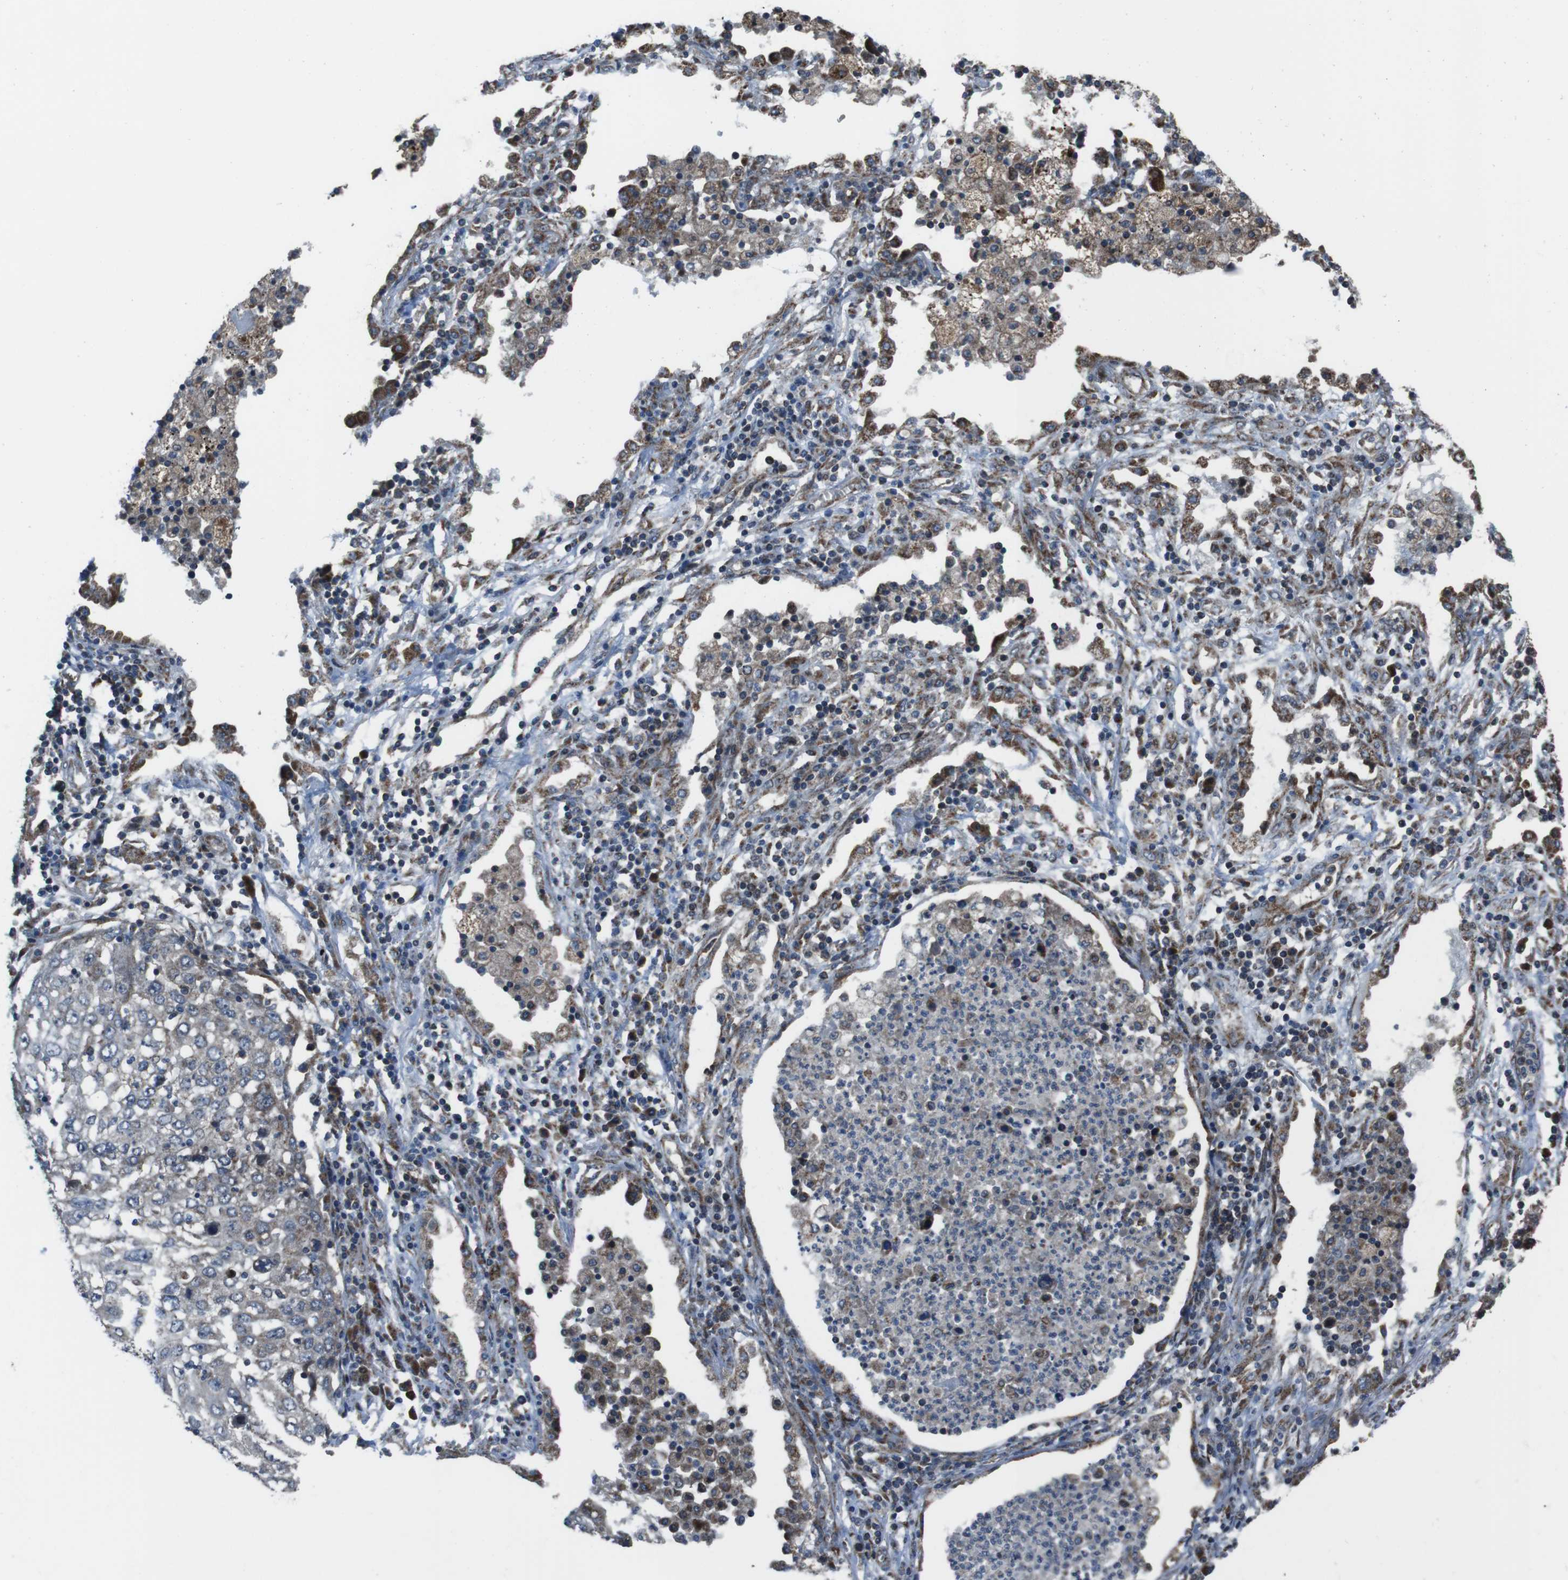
{"staining": {"intensity": "weak", "quantity": "25%-75%", "location": "cytoplasmic/membranous"}, "tissue": "lung cancer", "cell_type": "Tumor cells", "image_type": "cancer", "snomed": [{"axis": "morphology", "description": "Squamous cell carcinoma, NOS"}, {"axis": "topography", "description": "Lung"}], "caption": "Squamous cell carcinoma (lung) stained for a protein displays weak cytoplasmic/membranous positivity in tumor cells.", "gene": "GIMAP8", "patient": {"sex": "female", "age": 63}}